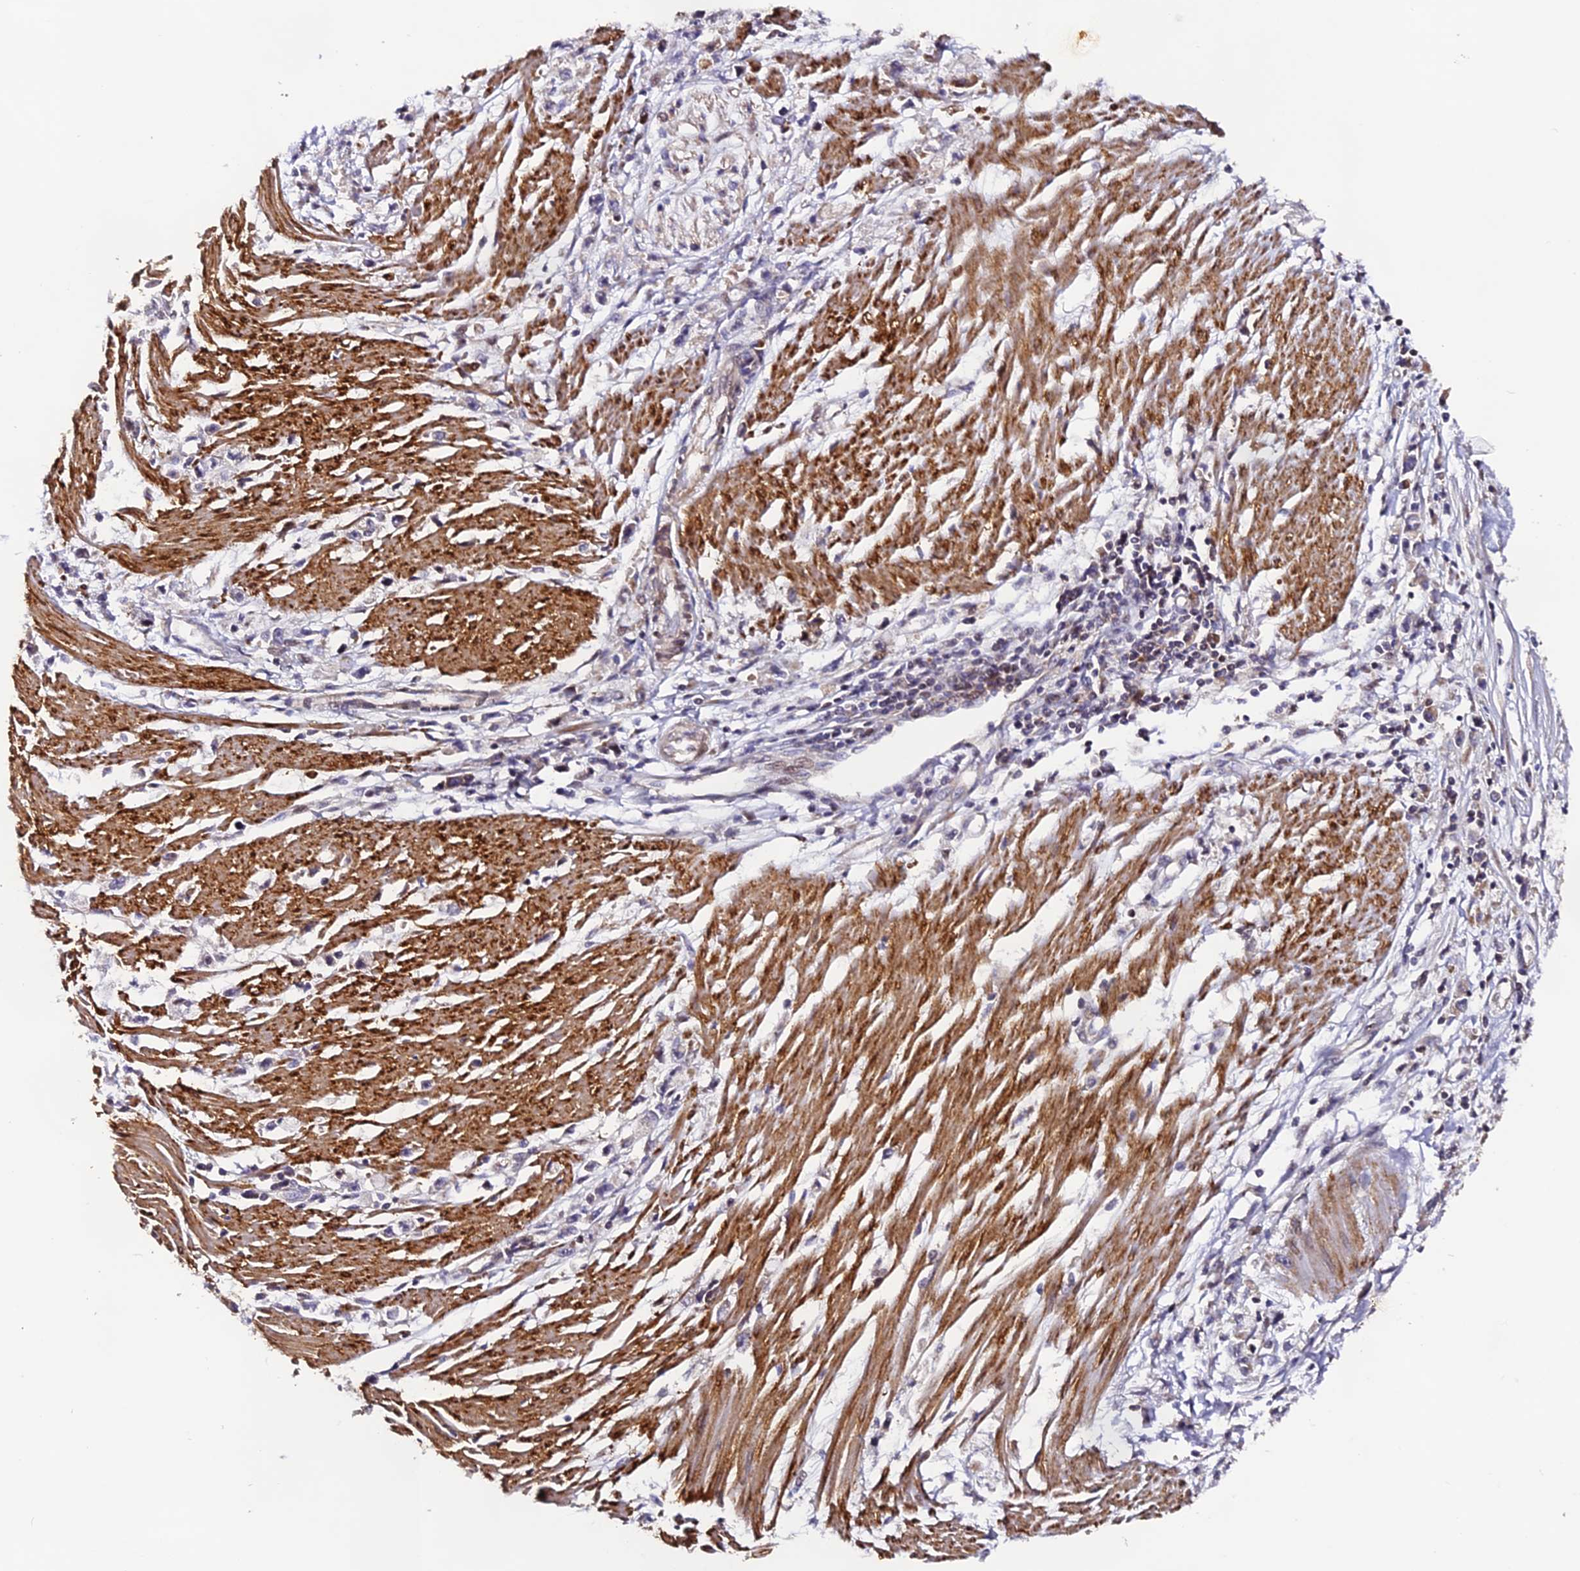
{"staining": {"intensity": "negative", "quantity": "none", "location": "none"}, "tissue": "stomach cancer", "cell_type": "Tumor cells", "image_type": "cancer", "snomed": [{"axis": "morphology", "description": "Adenocarcinoma, NOS"}, {"axis": "topography", "description": "Stomach"}], "caption": "The immunohistochemistry (IHC) micrograph has no significant staining in tumor cells of adenocarcinoma (stomach) tissue.", "gene": "RAB28", "patient": {"sex": "female", "age": 59}}